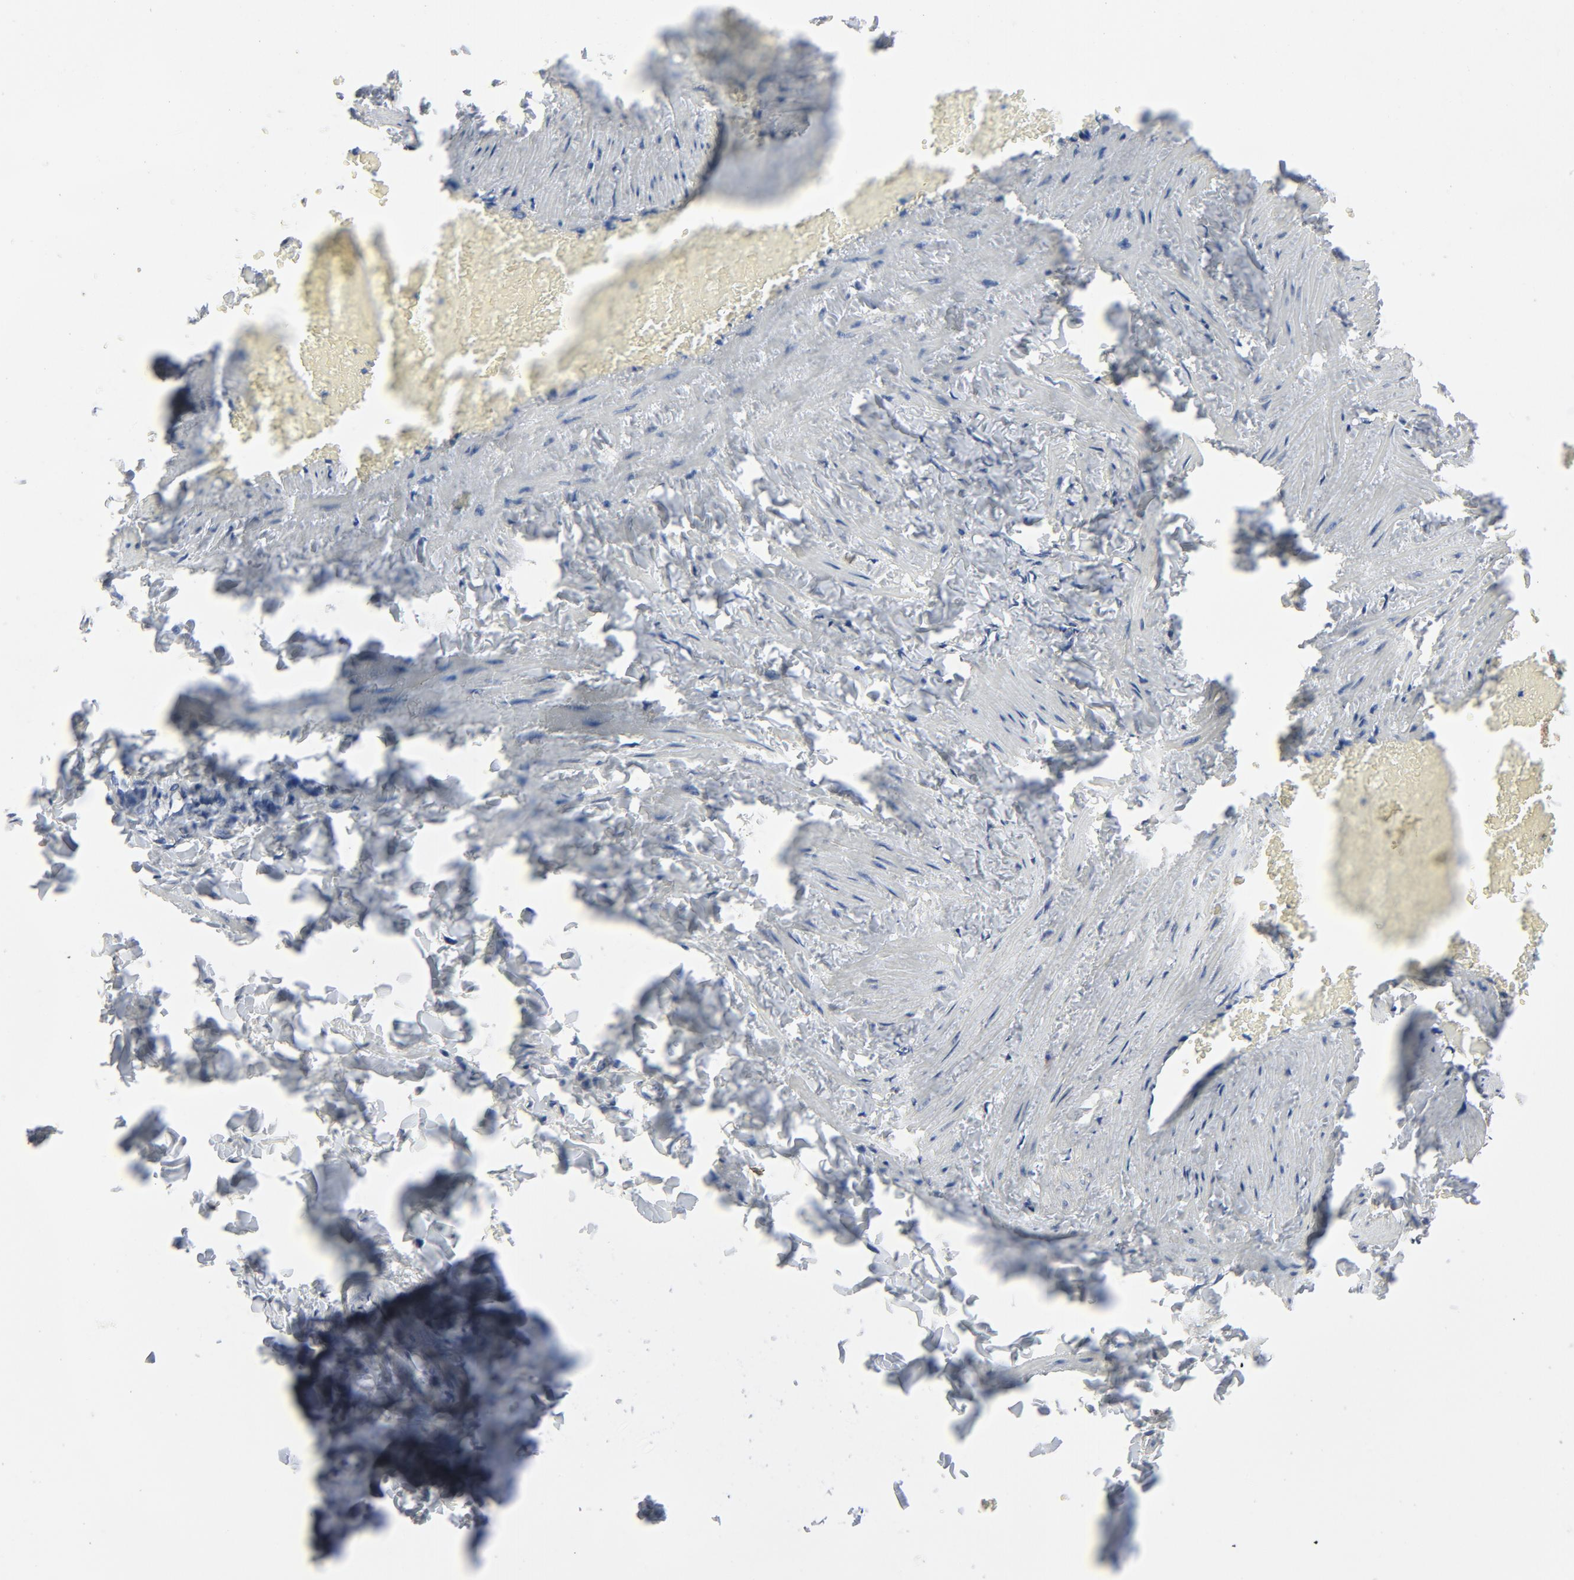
{"staining": {"intensity": "weak", "quantity": "25%-75%", "location": "cytoplasmic/membranous"}, "tissue": "adipose tissue", "cell_type": "Adipocytes", "image_type": "normal", "snomed": [{"axis": "morphology", "description": "Normal tissue, NOS"}, {"axis": "topography", "description": "Vascular tissue"}], "caption": "Immunohistochemical staining of normal adipose tissue exhibits weak cytoplasmic/membranous protein positivity in about 25%-75% of adipocytes.", "gene": "DYNLT3", "patient": {"sex": "male", "age": 41}}